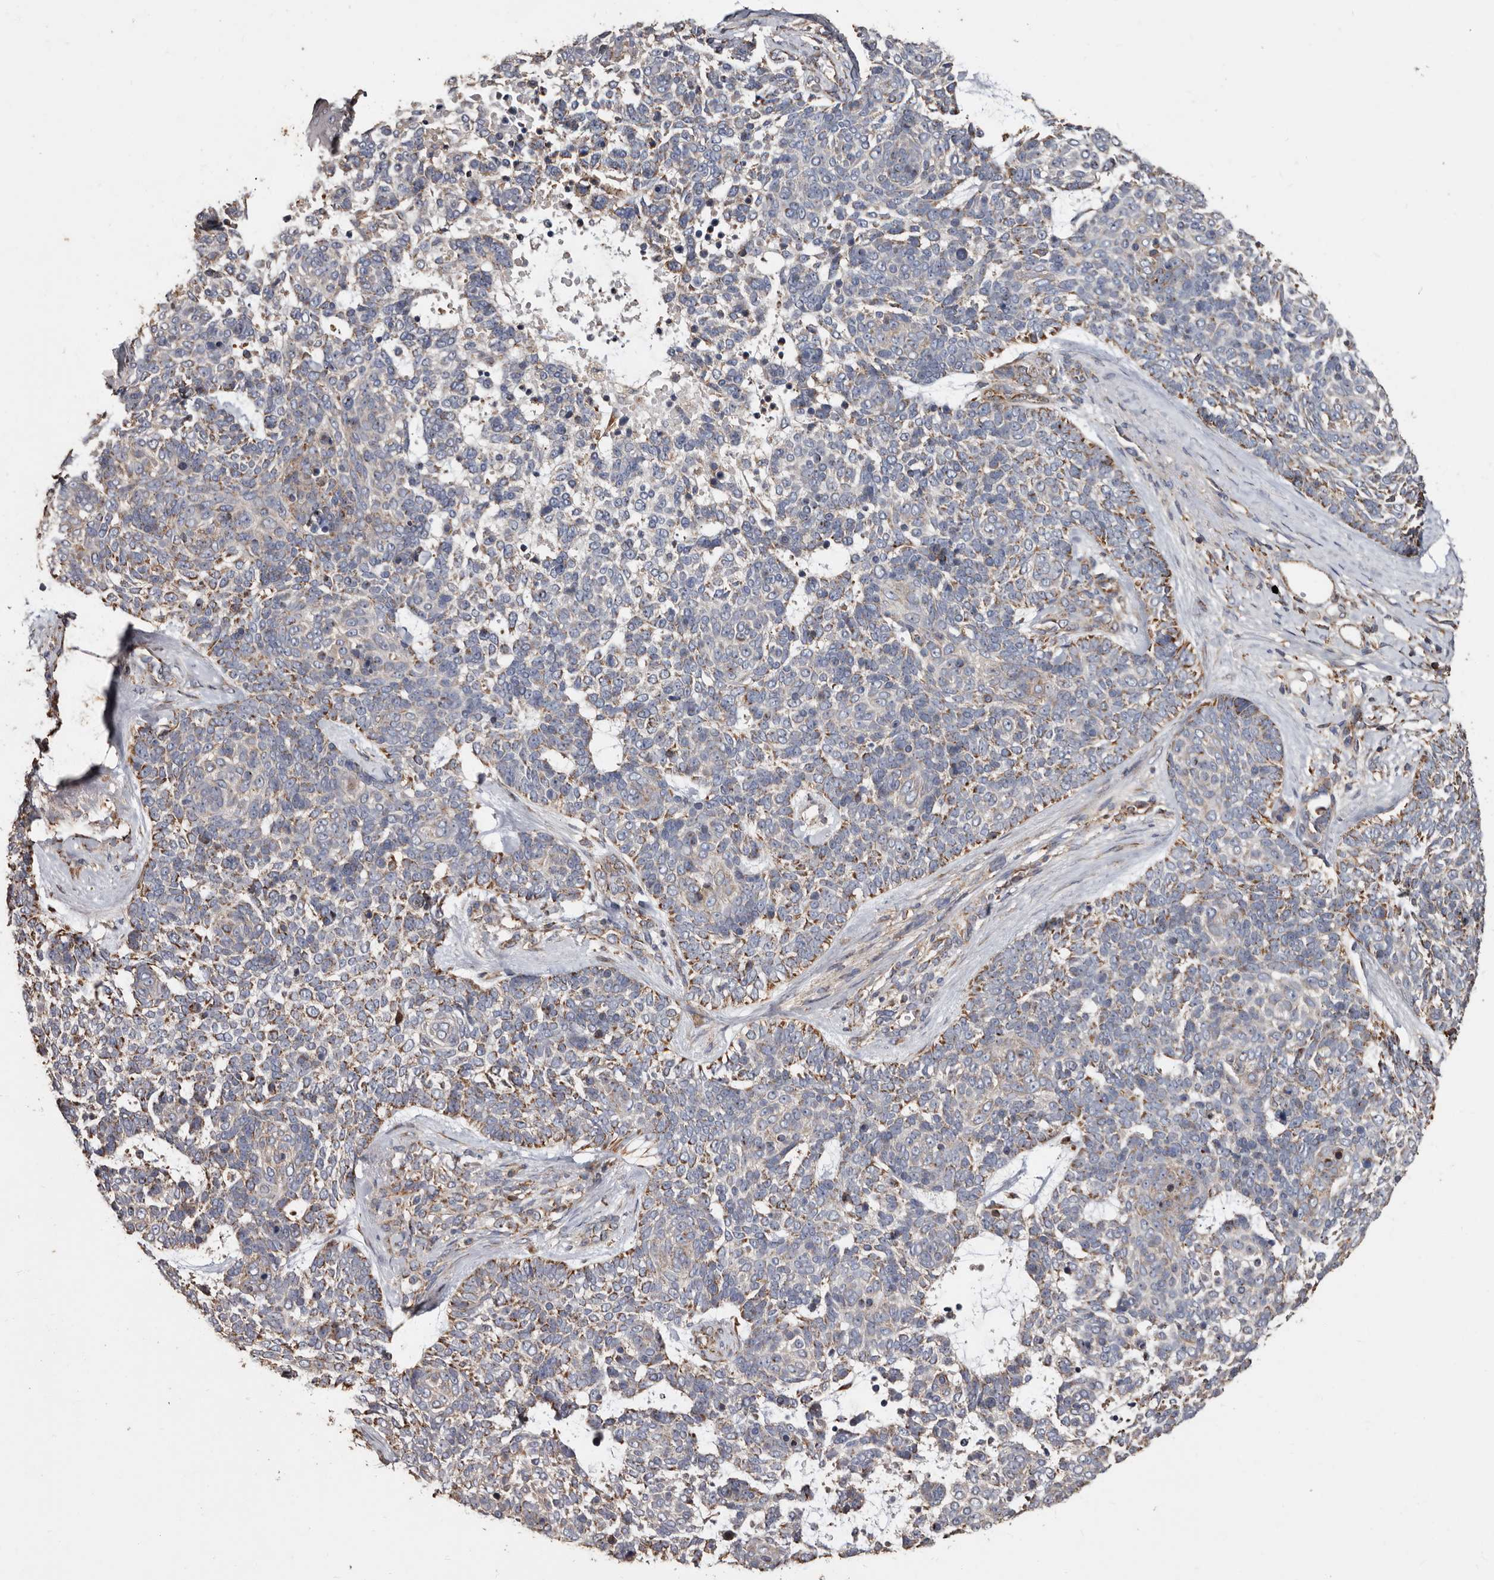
{"staining": {"intensity": "moderate", "quantity": "25%-75%", "location": "cytoplasmic/membranous"}, "tissue": "skin cancer", "cell_type": "Tumor cells", "image_type": "cancer", "snomed": [{"axis": "morphology", "description": "Basal cell carcinoma"}, {"axis": "topography", "description": "Skin"}], "caption": "Immunohistochemical staining of human skin cancer displays medium levels of moderate cytoplasmic/membranous staining in approximately 25%-75% of tumor cells.", "gene": "OSGIN2", "patient": {"sex": "female", "age": 81}}